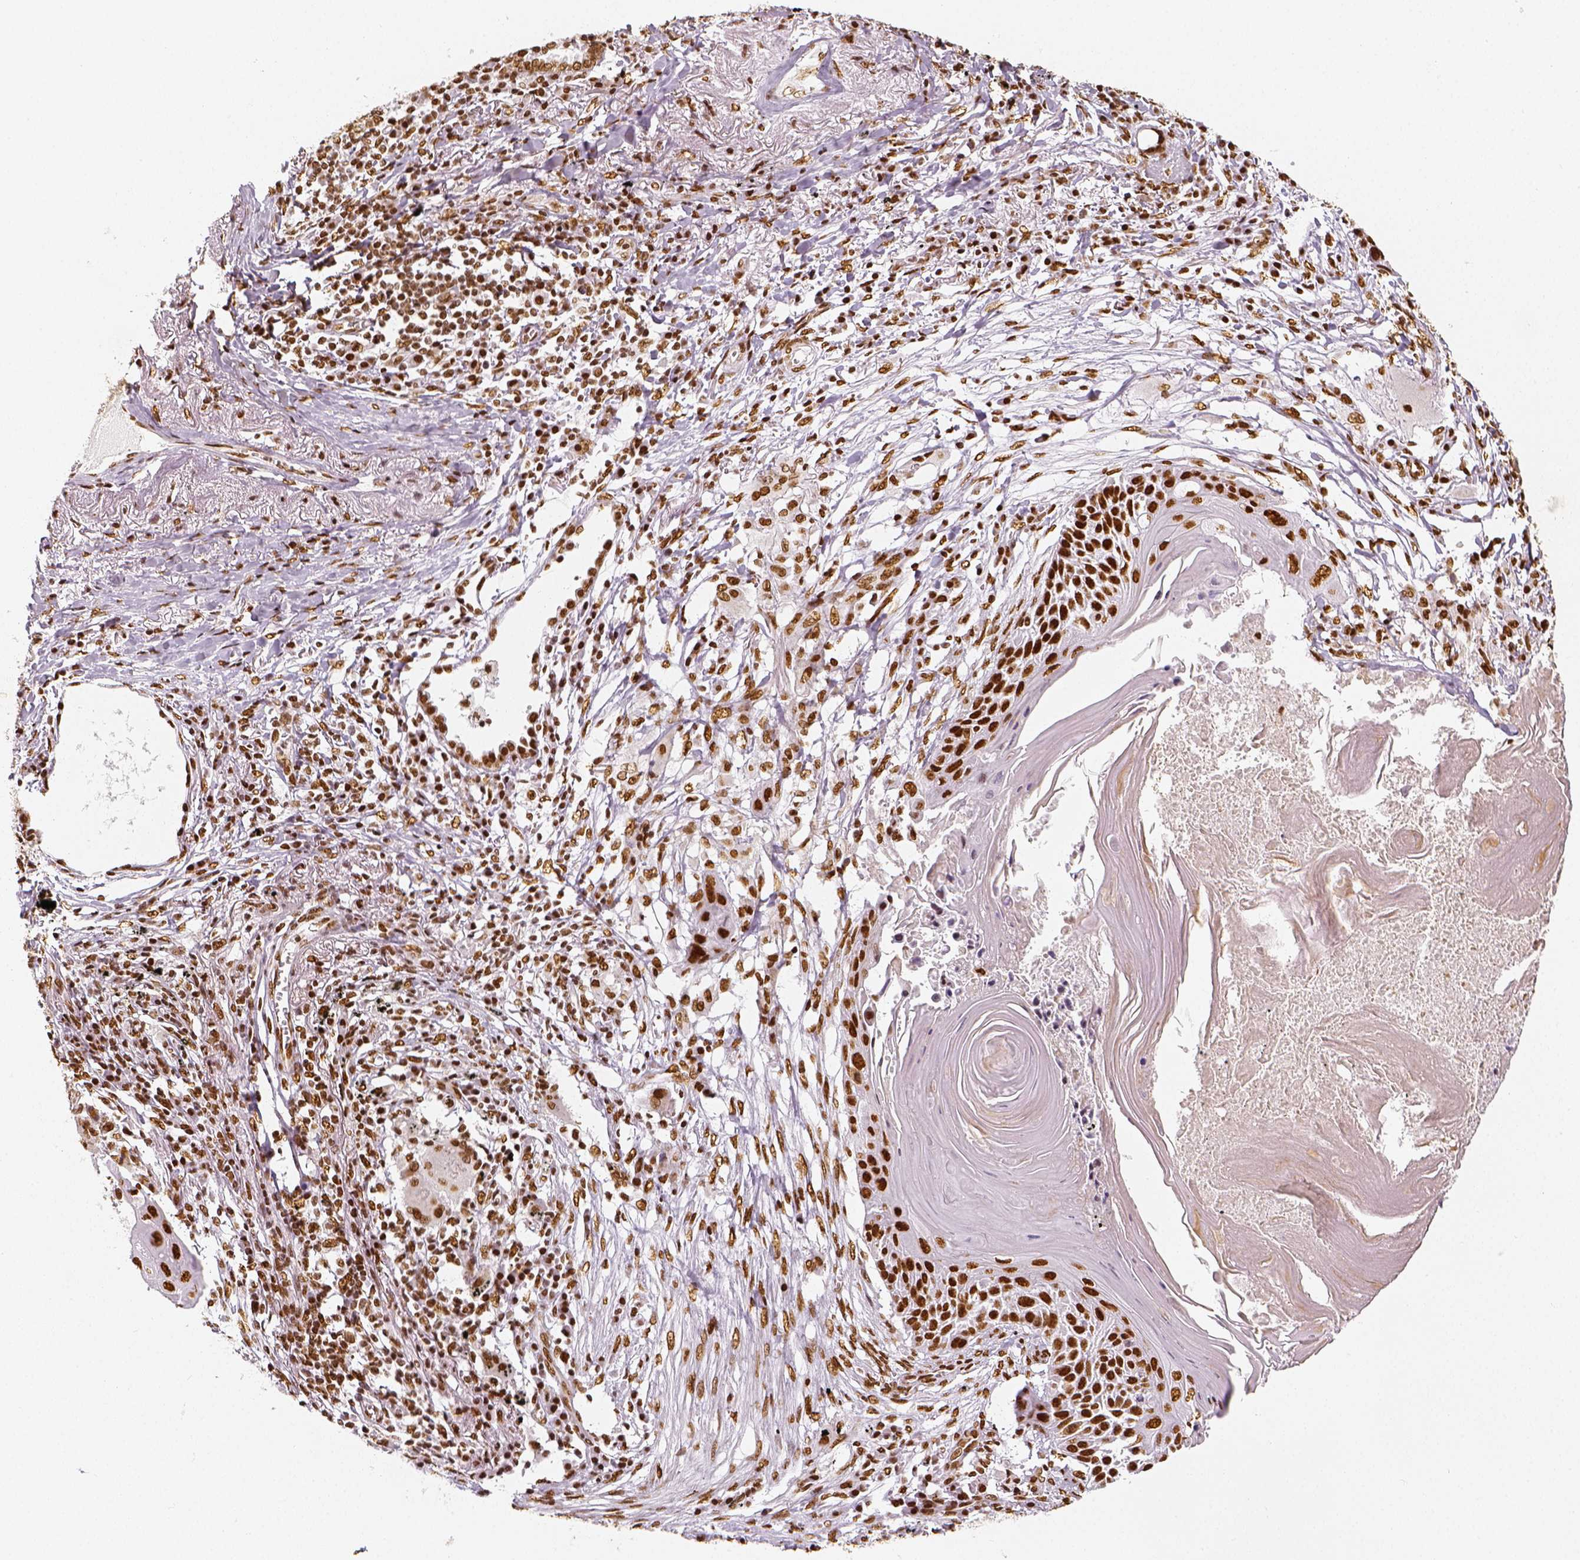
{"staining": {"intensity": "strong", "quantity": ">75%", "location": "nuclear"}, "tissue": "lung cancer", "cell_type": "Tumor cells", "image_type": "cancer", "snomed": [{"axis": "morphology", "description": "Squamous cell carcinoma, NOS"}, {"axis": "topography", "description": "Lung"}], "caption": "IHC photomicrograph of human lung cancer stained for a protein (brown), which displays high levels of strong nuclear staining in about >75% of tumor cells.", "gene": "KDM5B", "patient": {"sex": "male", "age": 78}}